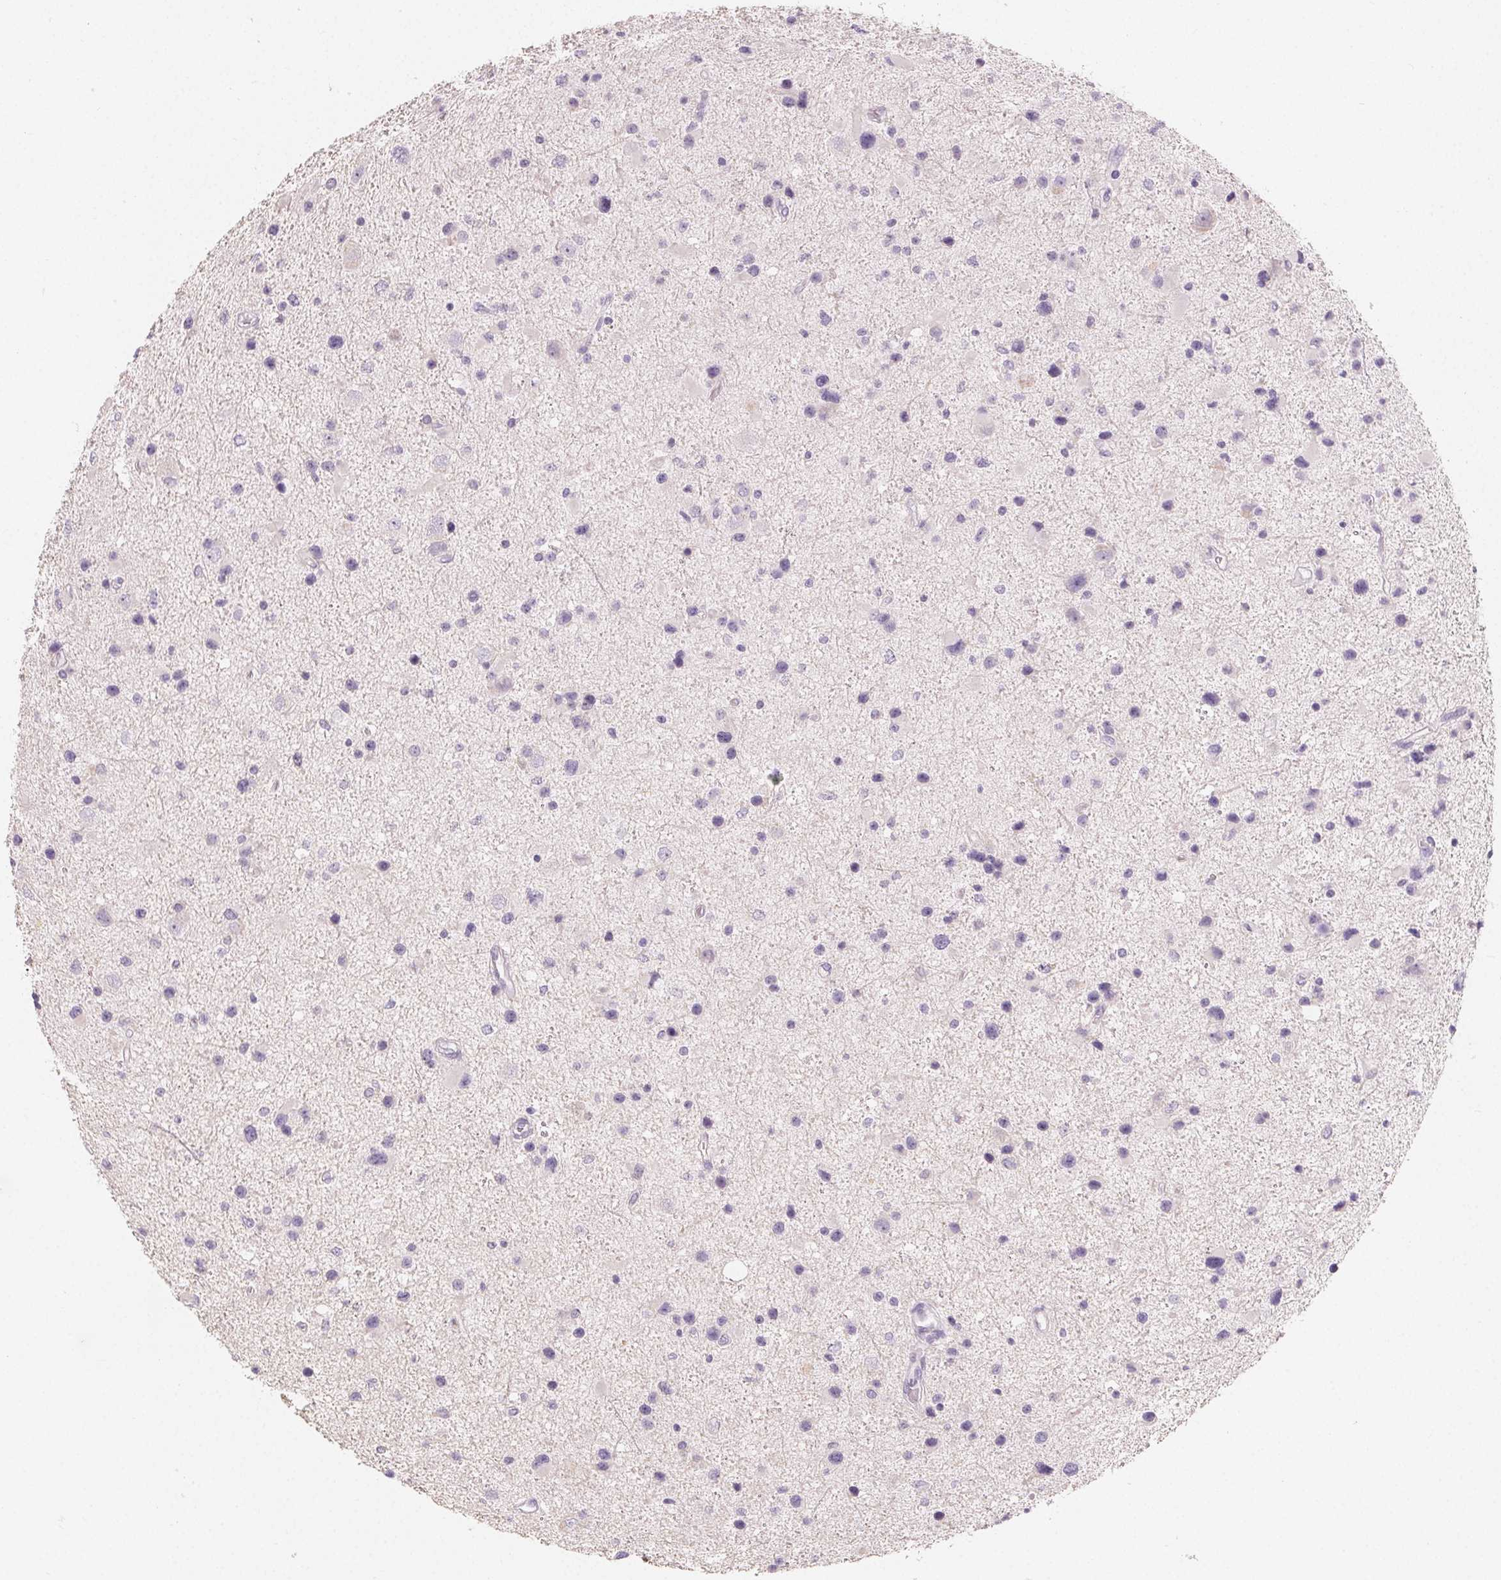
{"staining": {"intensity": "negative", "quantity": "none", "location": "none"}, "tissue": "glioma", "cell_type": "Tumor cells", "image_type": "cancer", "snomed": [{"axis": "morphology", "description": "Glioma, malignant, Low grade"}, {"axis": "topography", "description": "Brain"}], "caption": "IHC image of neoplastic tissue: glioma stained with DAB exhibits no significant protein staining in tumor cells.", "gene": "MIOX", "patient": {"sex": "female", "age": 32}}